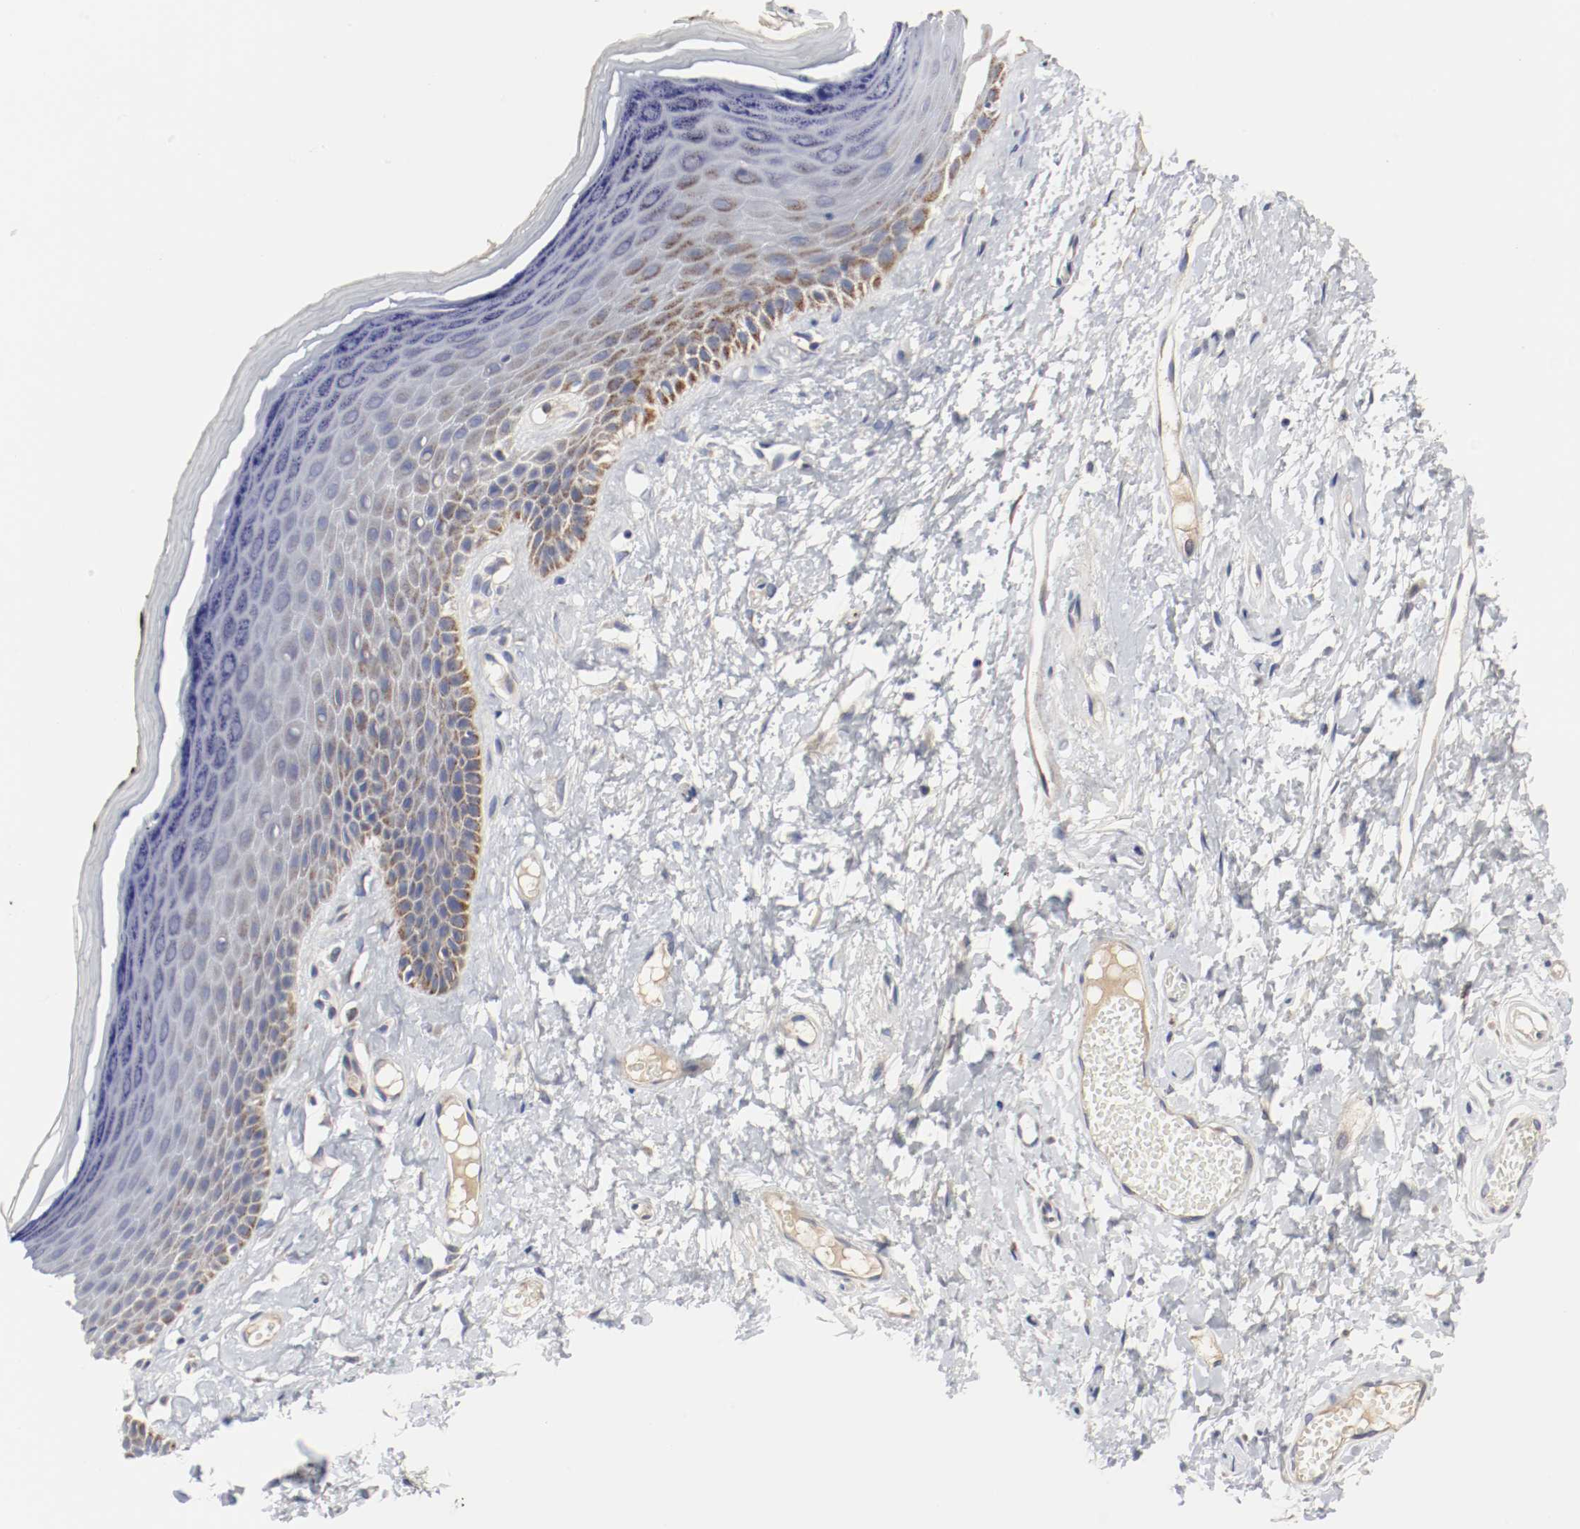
{"staining": {"intensity": "moderate", "quantity": ">75%", "location": "cytoplasmic/membranous"}, "tissue": "skin", "cell_type": "Epidermal cells", "image_type": "normal", "snomed": [{"axis": "morphology", "description": "Normal tissue, NOS"}, {"axis": "morphology", "description": "Inflammation, NOS"}, {"axis": "topography", "description": "Vulva"}], "caption": "Immunohistochemistry staining of benign skin, which exhibits medium levels of moderate cytoplasmic/membranous positivity in about >75% of epidermal cells indicating moderate cytoplasmic/membranous protein staining. The staining was performed using DAB (brown) for protein detection and nuclei were counterstained in hematoxylin (blue).", "gene": "AFG3L2", "patient": {"sex": "female", "age": 84}}